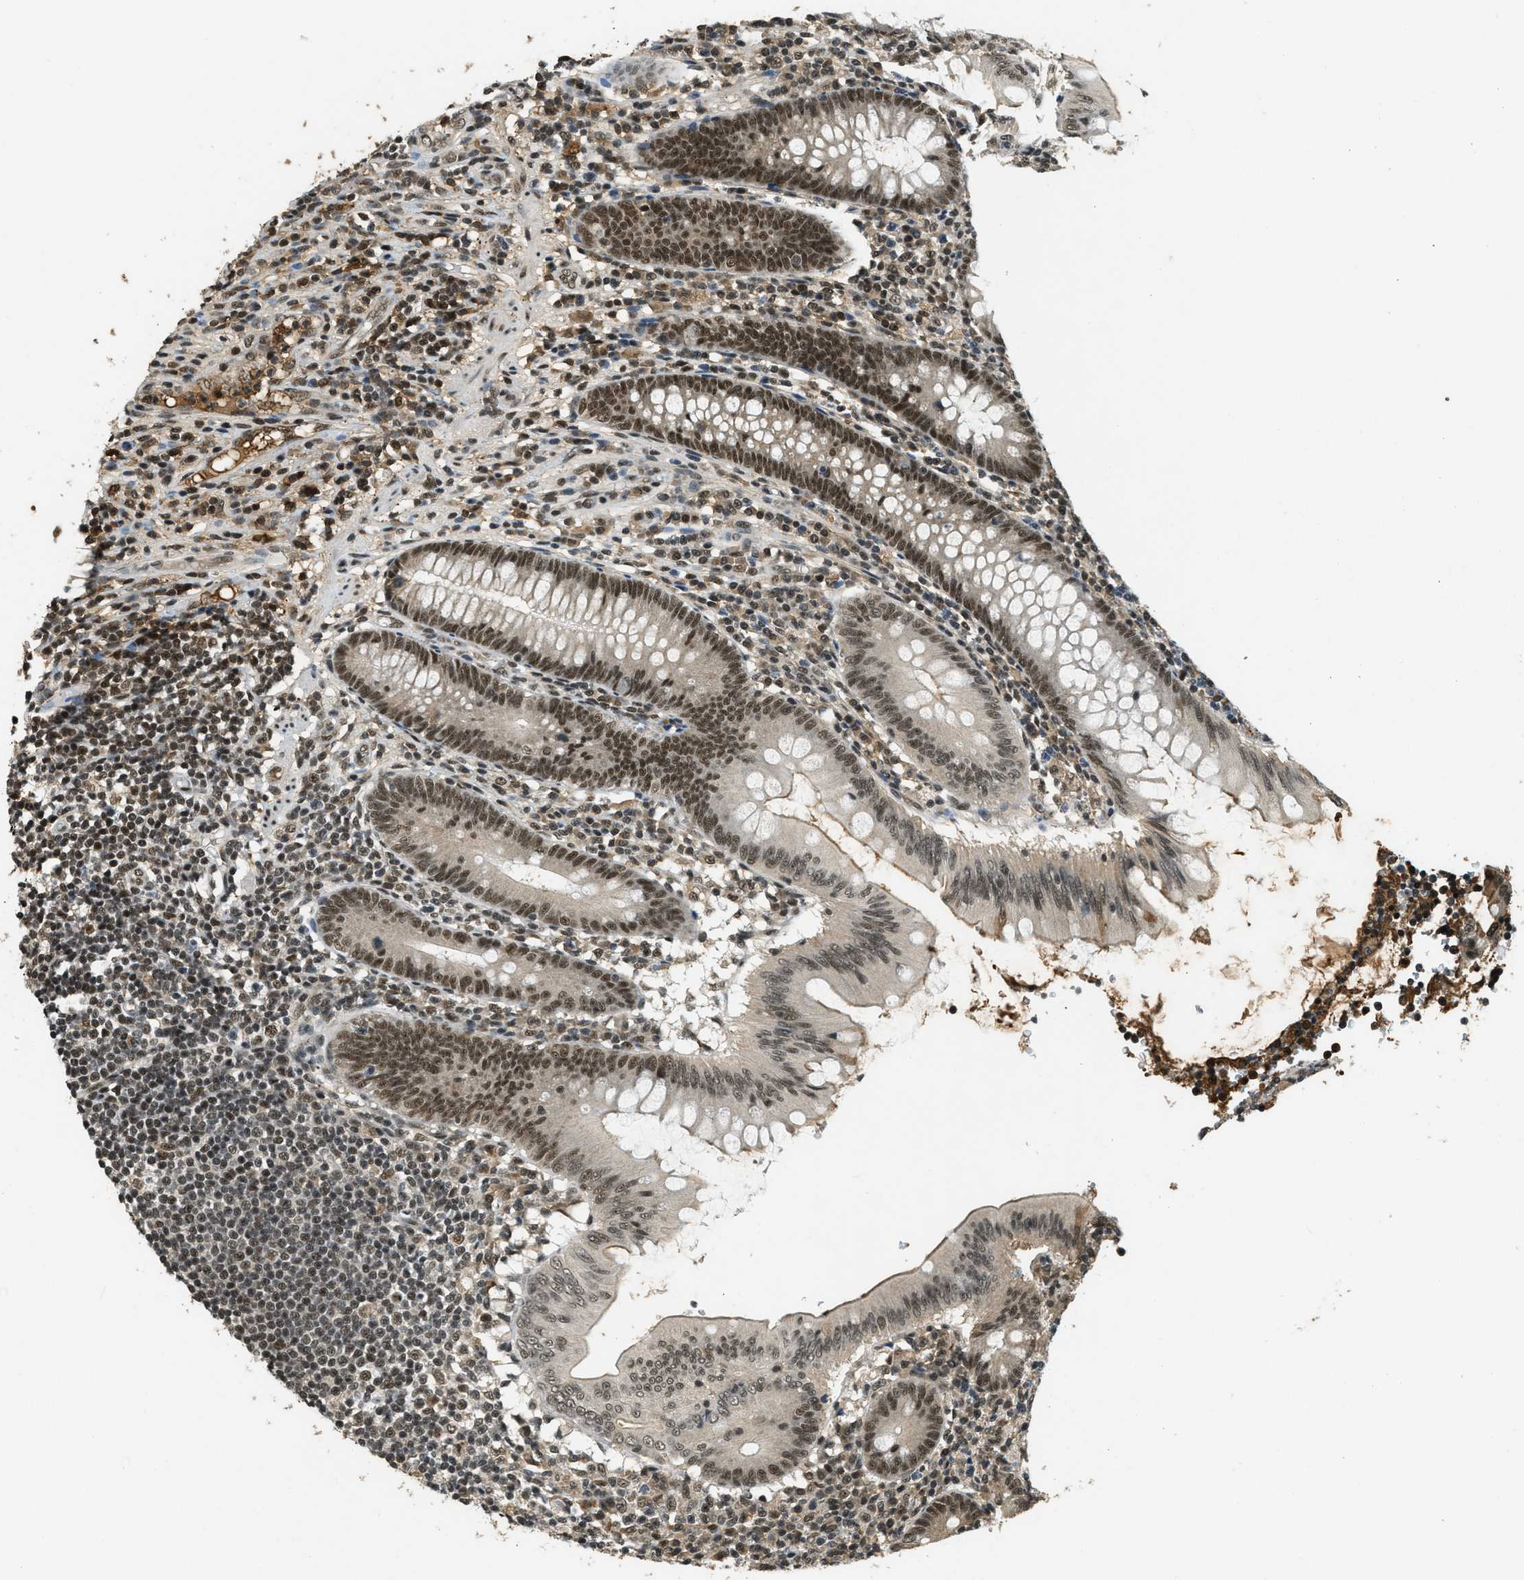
{"staining": {"intensity": "strong", "quantity": ">75%", "location": "cytoplasmic/membranous,nuclear"}, "tissue": "appendix", "cell_type": "Glandular cells", "image_type": "normal", "snomed": [{"axis": "morphology", "description": "Normal tissue, NOS"}, {"axis": "morphology", "description": "Inflammation, NOS"}, {"axis": "topography", "description": "Appendix"}], "caption": "Immunohistochemical staining of normal appendix shows >75% levels of strong cytoplasmic/membranous,nuclear protein expression in approximately >75% of glandular cells. (Brightfield microscopy of DAB IHC at high magnification).", "gene": "ZNF148", "patient": {"sex": "male", "age": 46}}